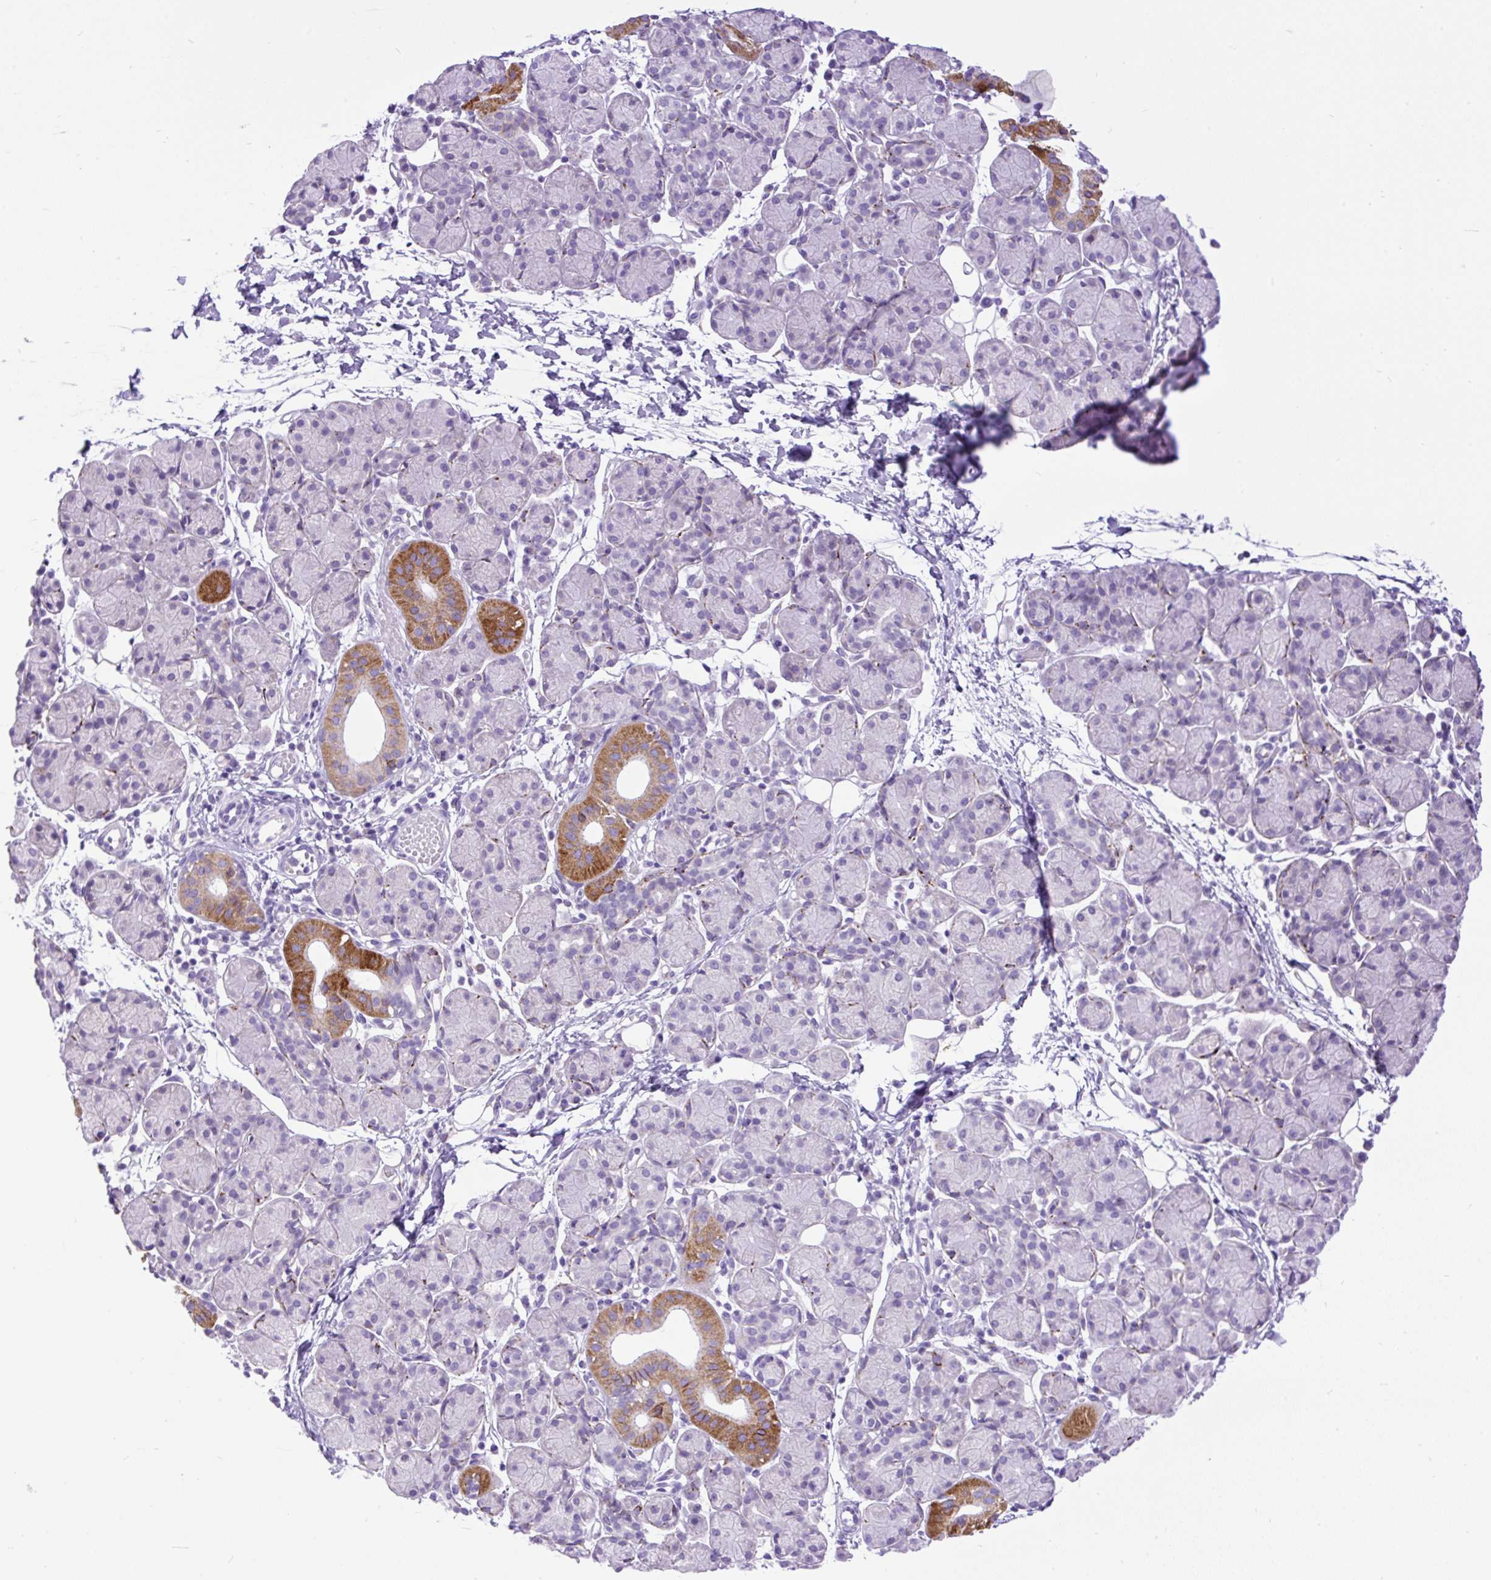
{"staining": {"intensity": "strong", "quantity": "<25%", "location": "cytoplasmic/membranous"}, "tissue": "salivary gland", "cell_type": "Glandular cells", "image_type": "normal", "snomed": [{"axis": "morphology", "description": "Normal tissue, NOS"}, {"axis": "morphology", "description": "Inflammation, NOS"}, {"axis": "topography", "description": "Lymph node"}, {"axis": "topography", "description": "Salivary gland"}], "caption": "Normal salivary gland was stained to show a protein in brown. There is medium levels of strong cytoplasmic/membranous staining in approximately <25% of glandular cells.", "gene": "ZNF256", "patient": {"sex": "male", "age": 3}}